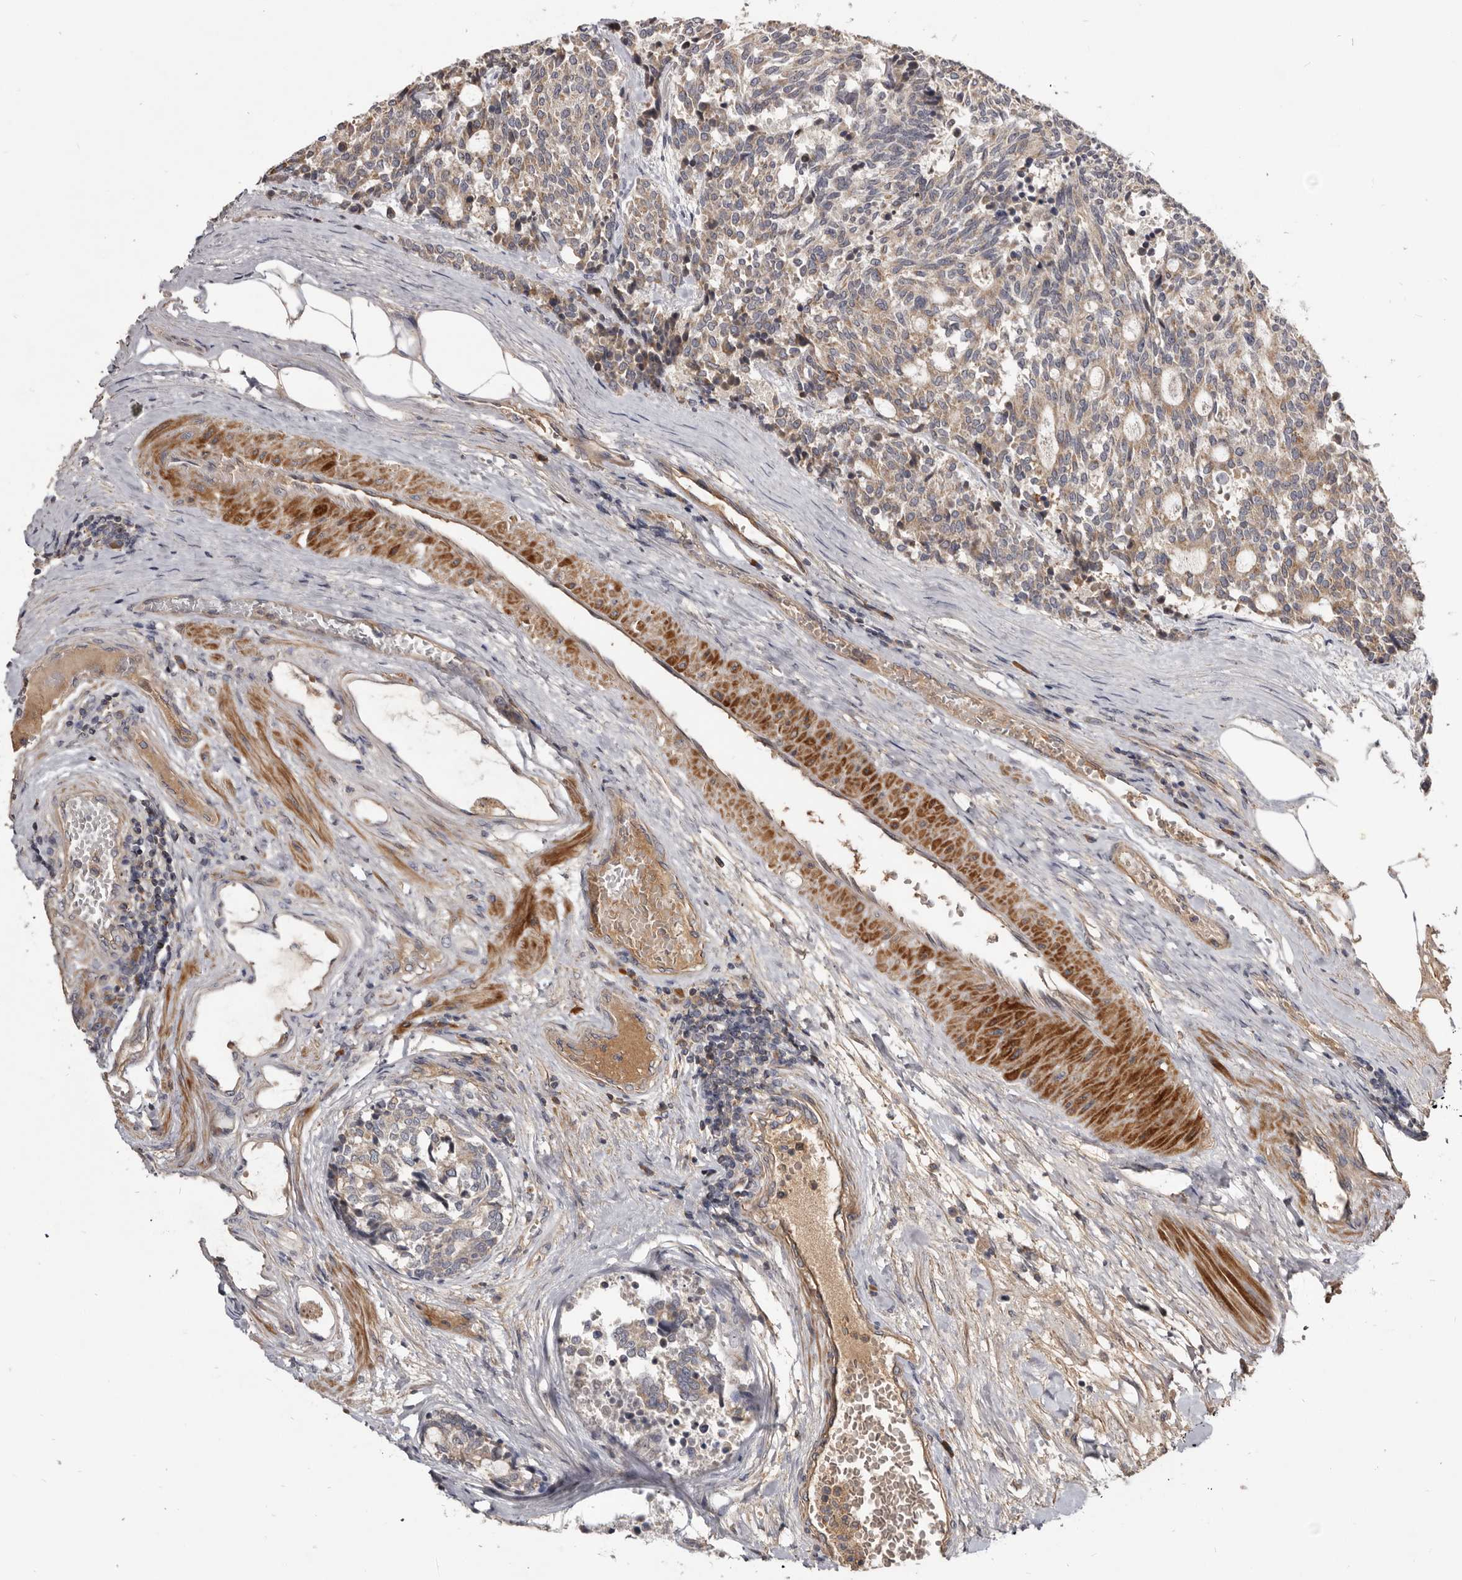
{"staining": {"intensity": "weak", "quantity": "25%-75%", "location": "cytoplasmic/membranous"}, "tissue": "carcinoid", "cell_type": "Tumor cells", "image_type": "cancer", "snomed": [{"axis": "morphology", "description": "Carcinoid, malignant, NOS"}, {"axis": "topography", "description": "Pancreas"}], "caption": "Protein staining of carcinoid (malignant) tissue reveals weak cytoplasmic/membranous staining in approximately 25%-75% of tumor cells.", "gene": "TTC39A", "patient": {"sex": "female", "age": 54}}